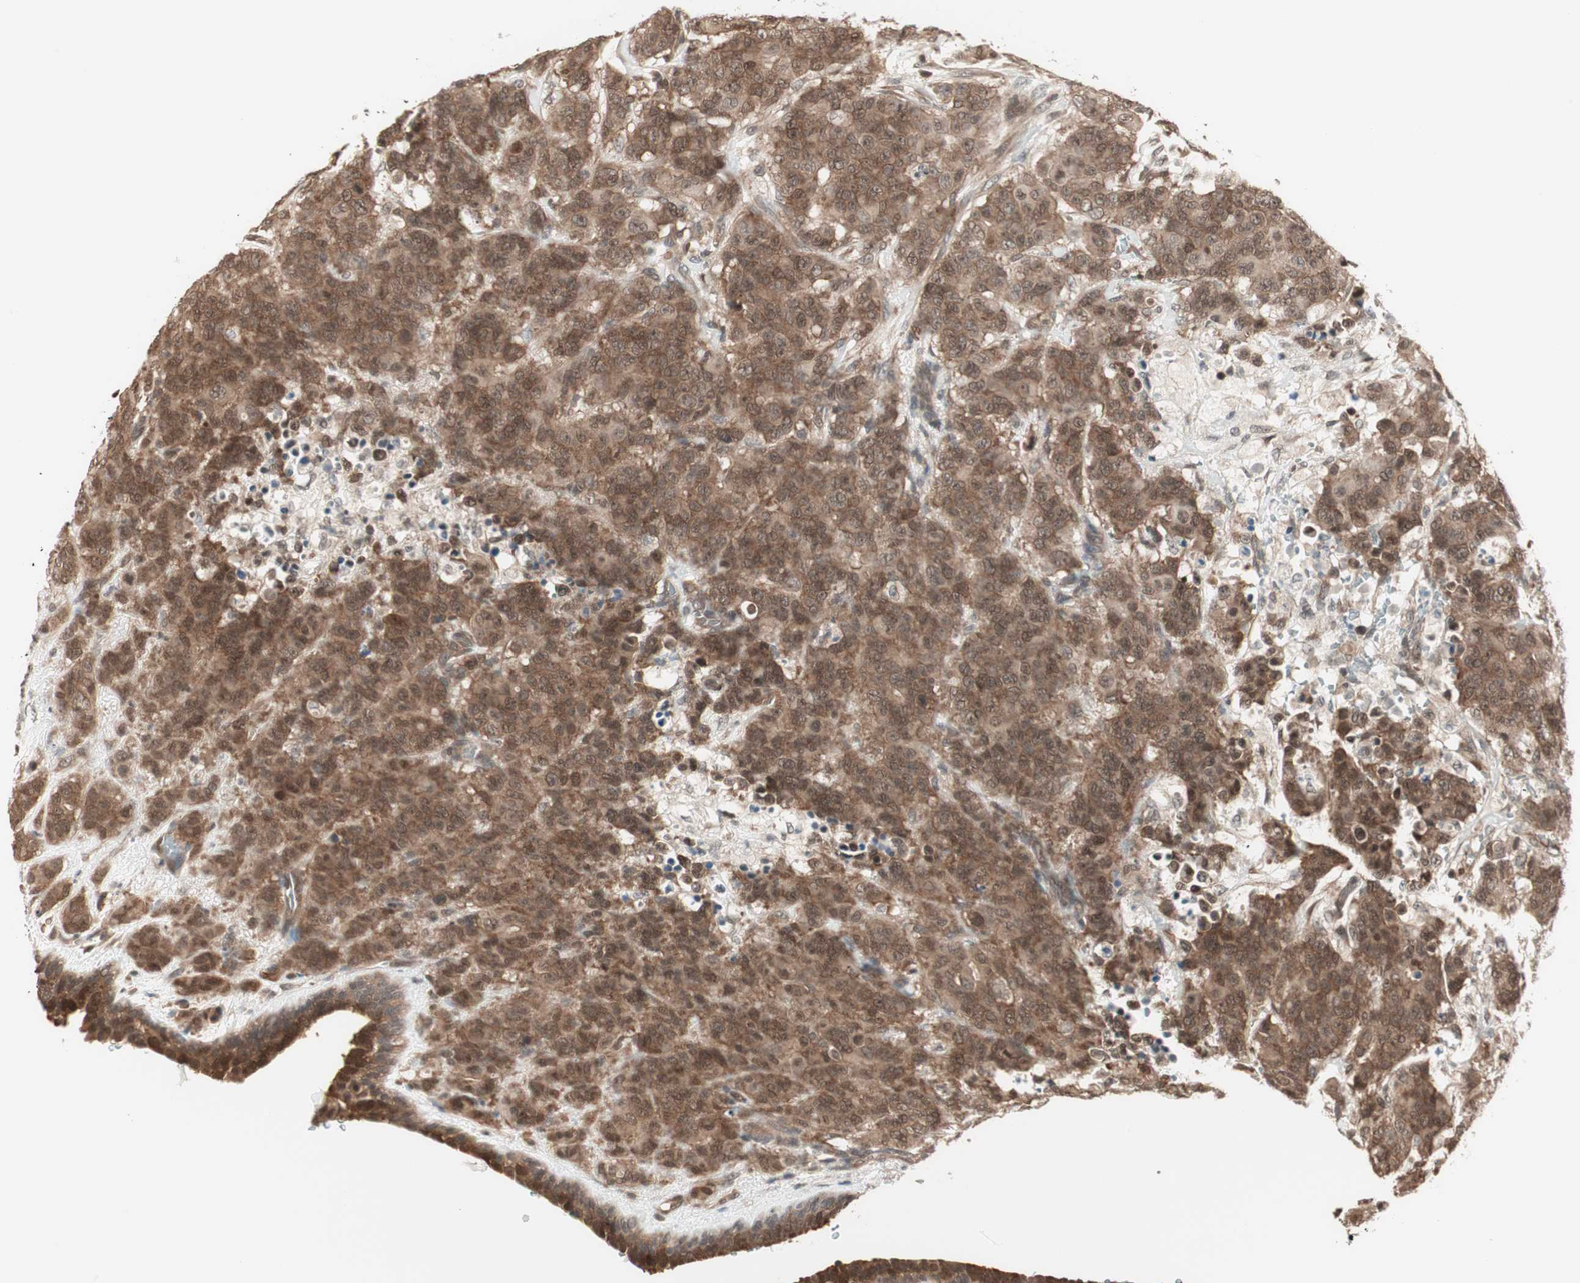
{"staining": {"intensity": "moderate", "quantity": ">75%", "location": "cytoplasmic/membranous,nuclear"}, "tissue": "breast cancer", "cell_type": "Tumor cells", "image_type": "cancer", "snomed": [{"axis": "morphology", "description": "Duct carcinoma"}, {"axis": "topography", "description": "Breast"}], "caption": "Immunohistochemistry (IHC) histopathology image of breast cancer stained for a protein (brown), which exhibits medium levels of moderate cytoplasmic/membranous and nuclear staining in approximately >75% of tumor cells.", "gene": "UBE2I", "patient": {"sex": "female", "age": 40}}